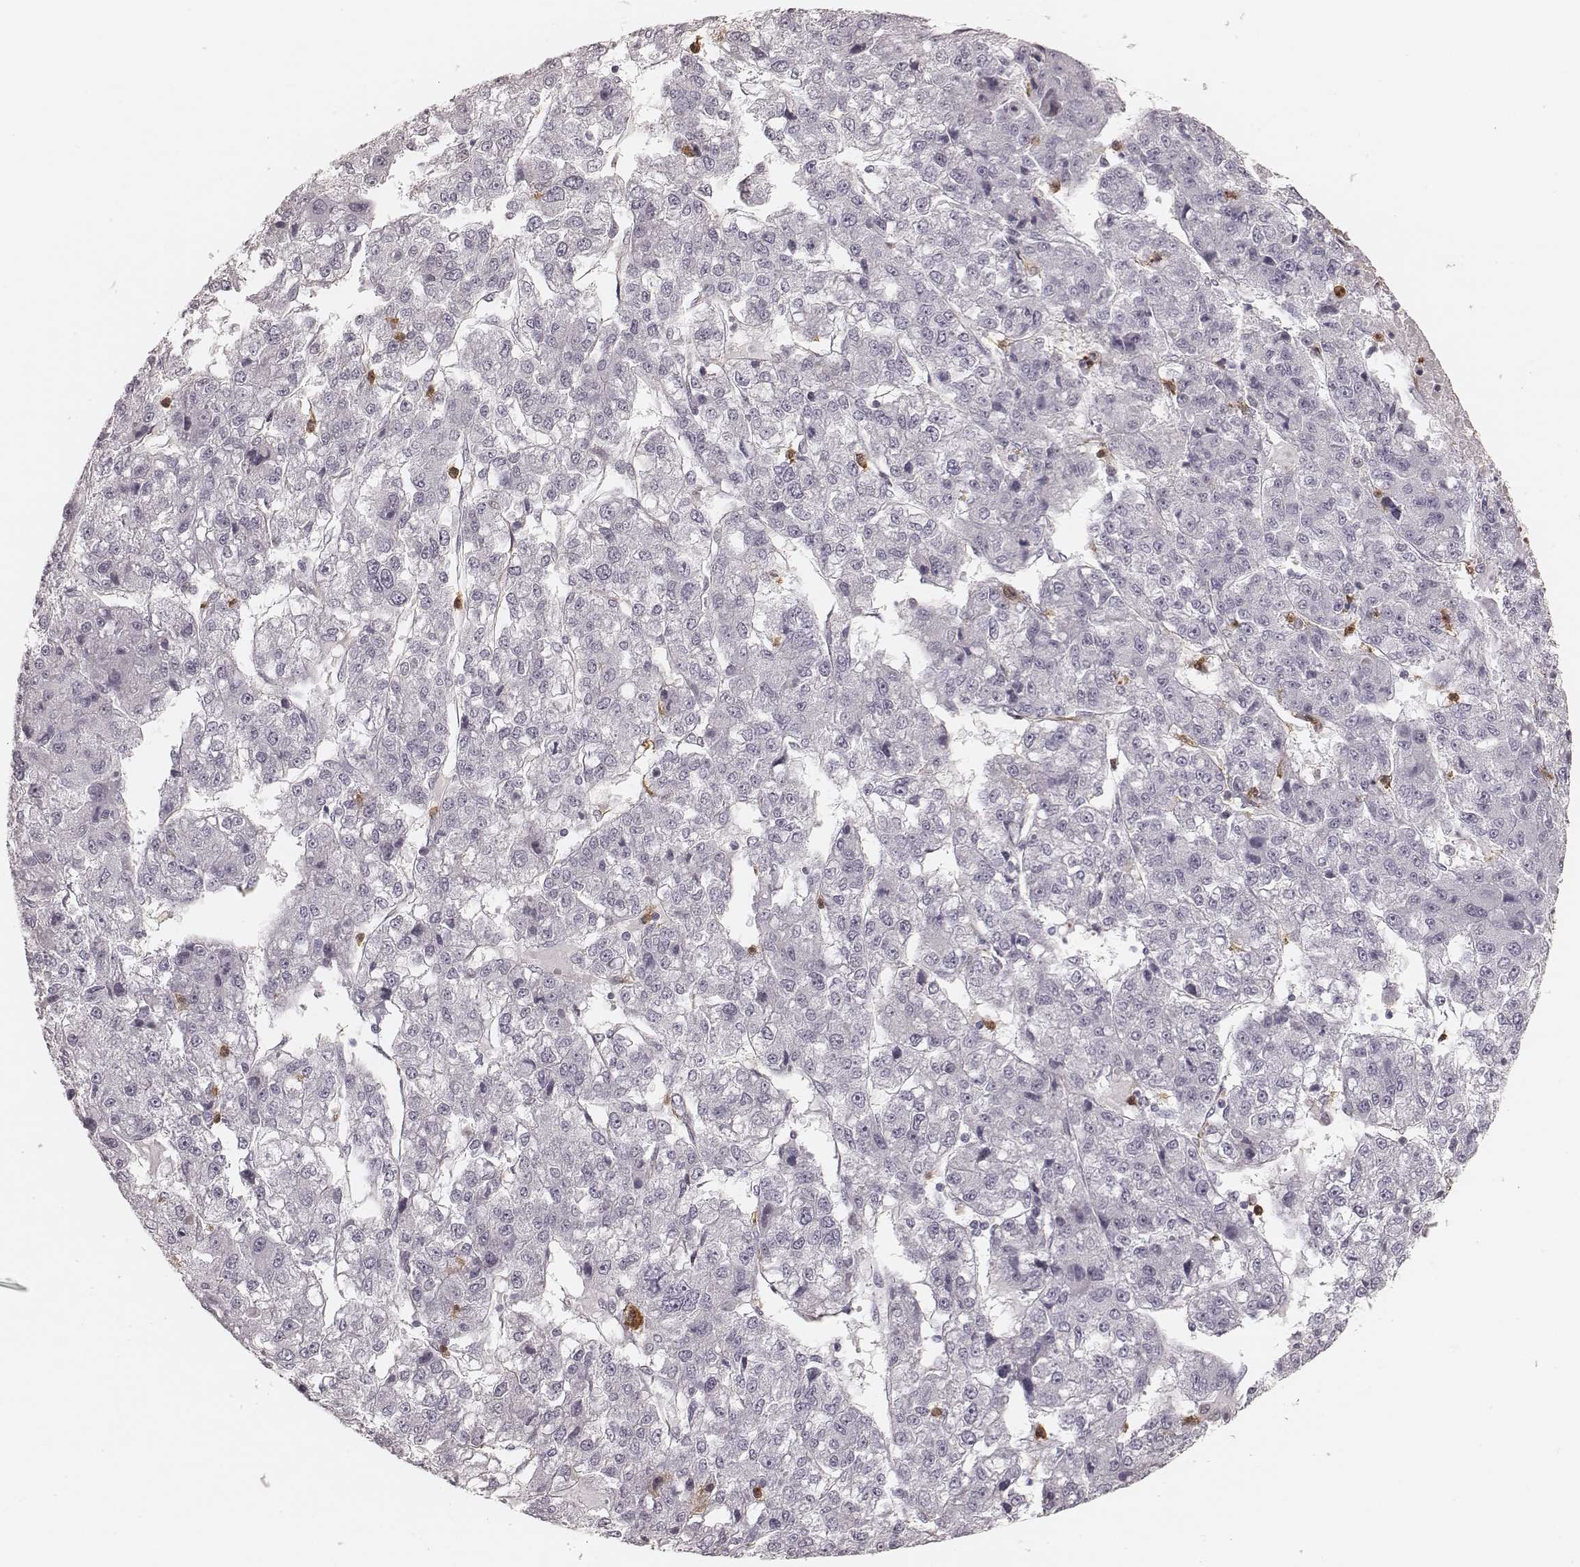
{"staining": {"intensity": "negative", "quantity": "none", "location": "none"}, "tissue": "liver cancer", "cell_type": "Tumor cells", "image_type": "cancer", "snomed": [{"axis": "morphology", "description": "Carcinoma, Hepatocellular, NOS"}, {"axis": "topography", "description": "Liver"}], "caption": "This photomicrograph is of hepatocellular carcinoma (liver) stained with immunohistochemistry to label a protein in brown with the nuclei are counter-stained blue. There is no positivity in tumor cells.", "gene": "KITLG", "patient": {"sex": "male", "age": 56}}